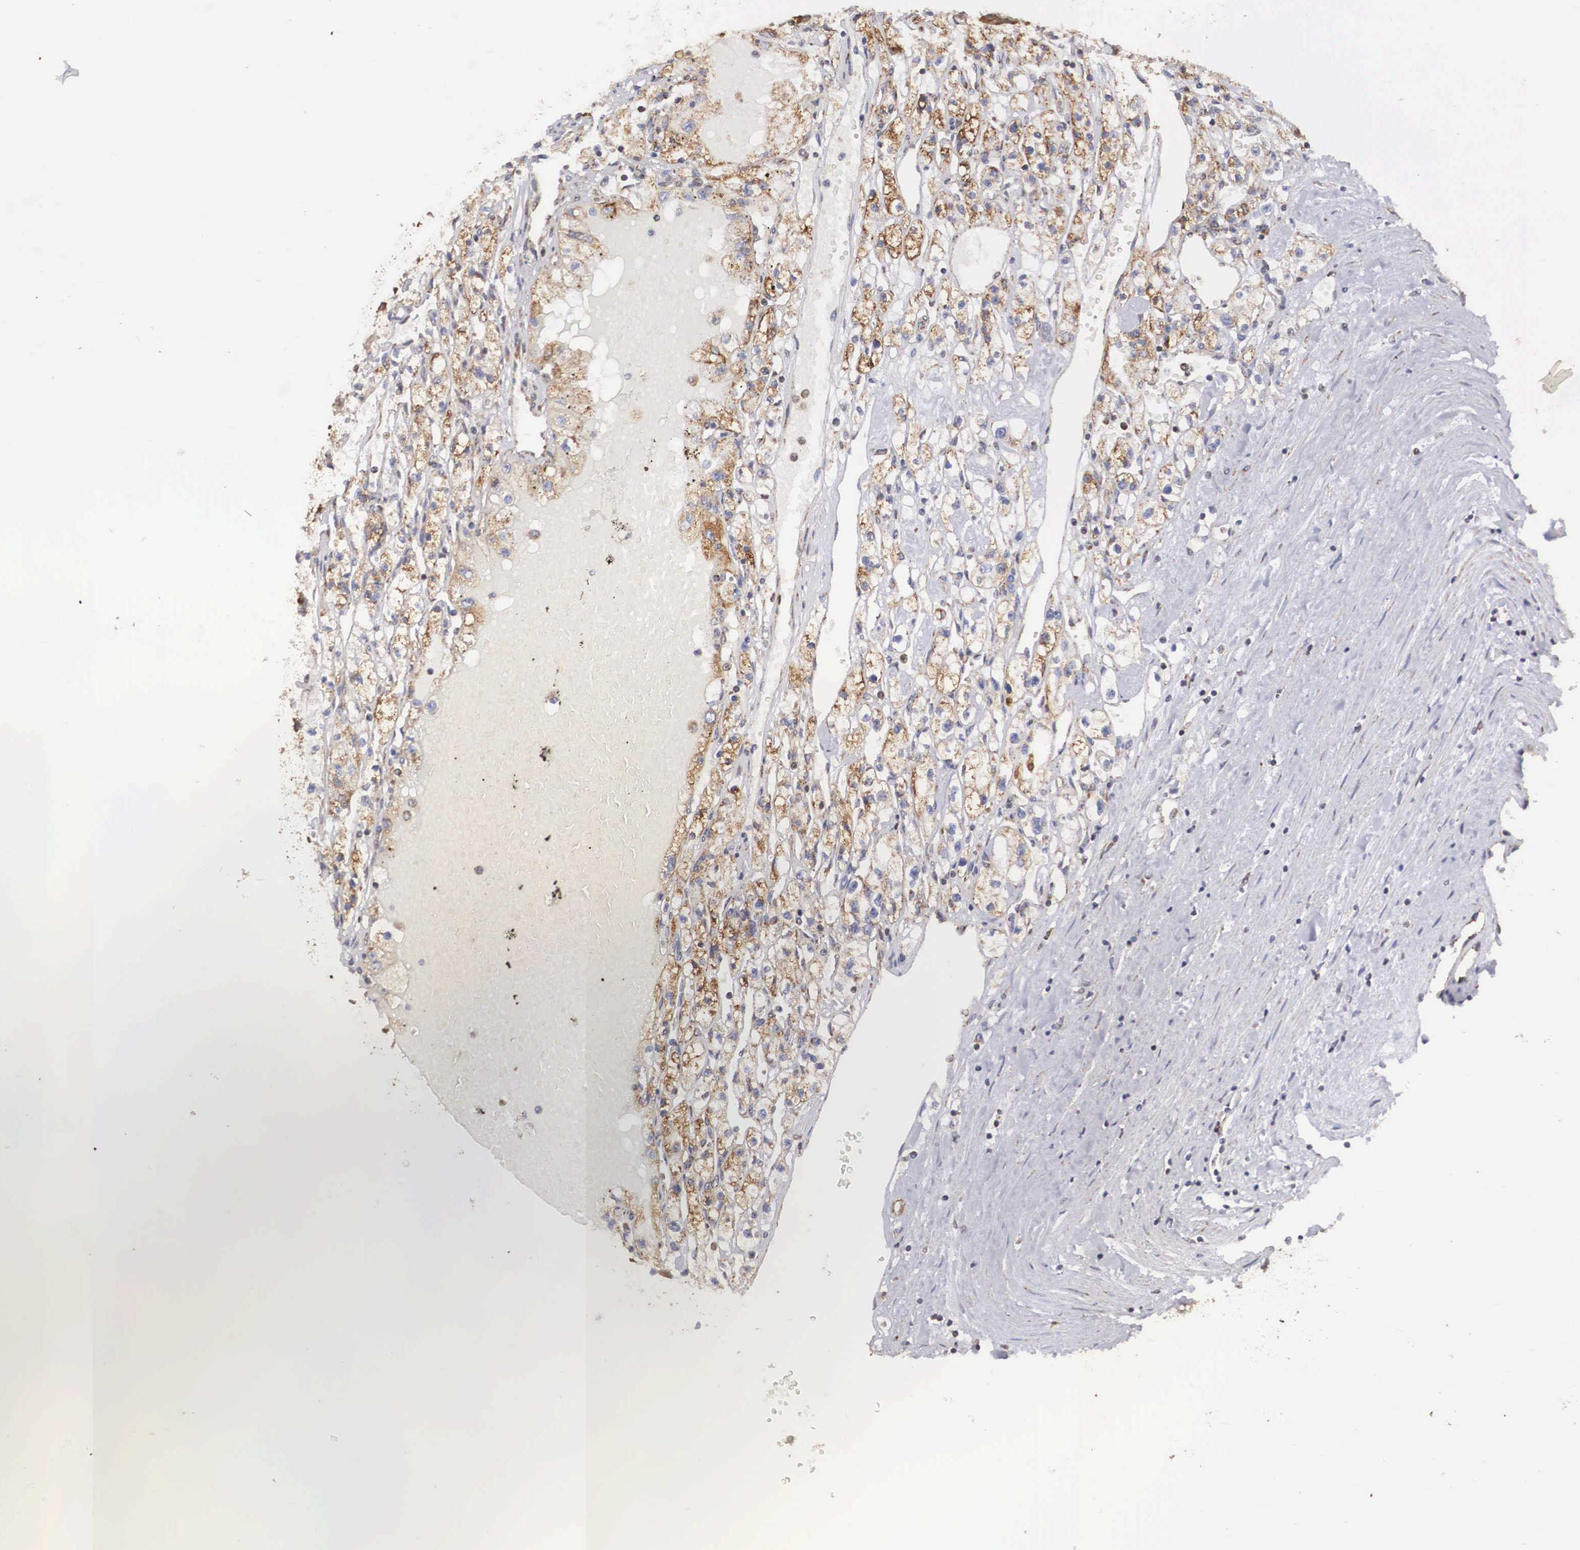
{"staining": {"intensity": "weak", "quantity": ">75%", "location": "cytoplasmic/membranous"}, "tissue": "renal cancer", "cell_type": "Tumor cells", "image_type": "cancer", "snomed": [{"axis": "morphology", "description": "Adenocarcinoma, NOS"}, {"axis": "topography", "description": "Kidney"}], "caption": "Protein expression analysis of human renal adenocarcinoma reveals weak cytoplasmic/membranous staining in approximately >75% of tumor cells. (DAB (3,3'-diaminobenzidine) IHC, brown staining for protein, blue staining for nuclei).", "gene": "DHRS1", "patient": {"sex": "male", "age": 56}}